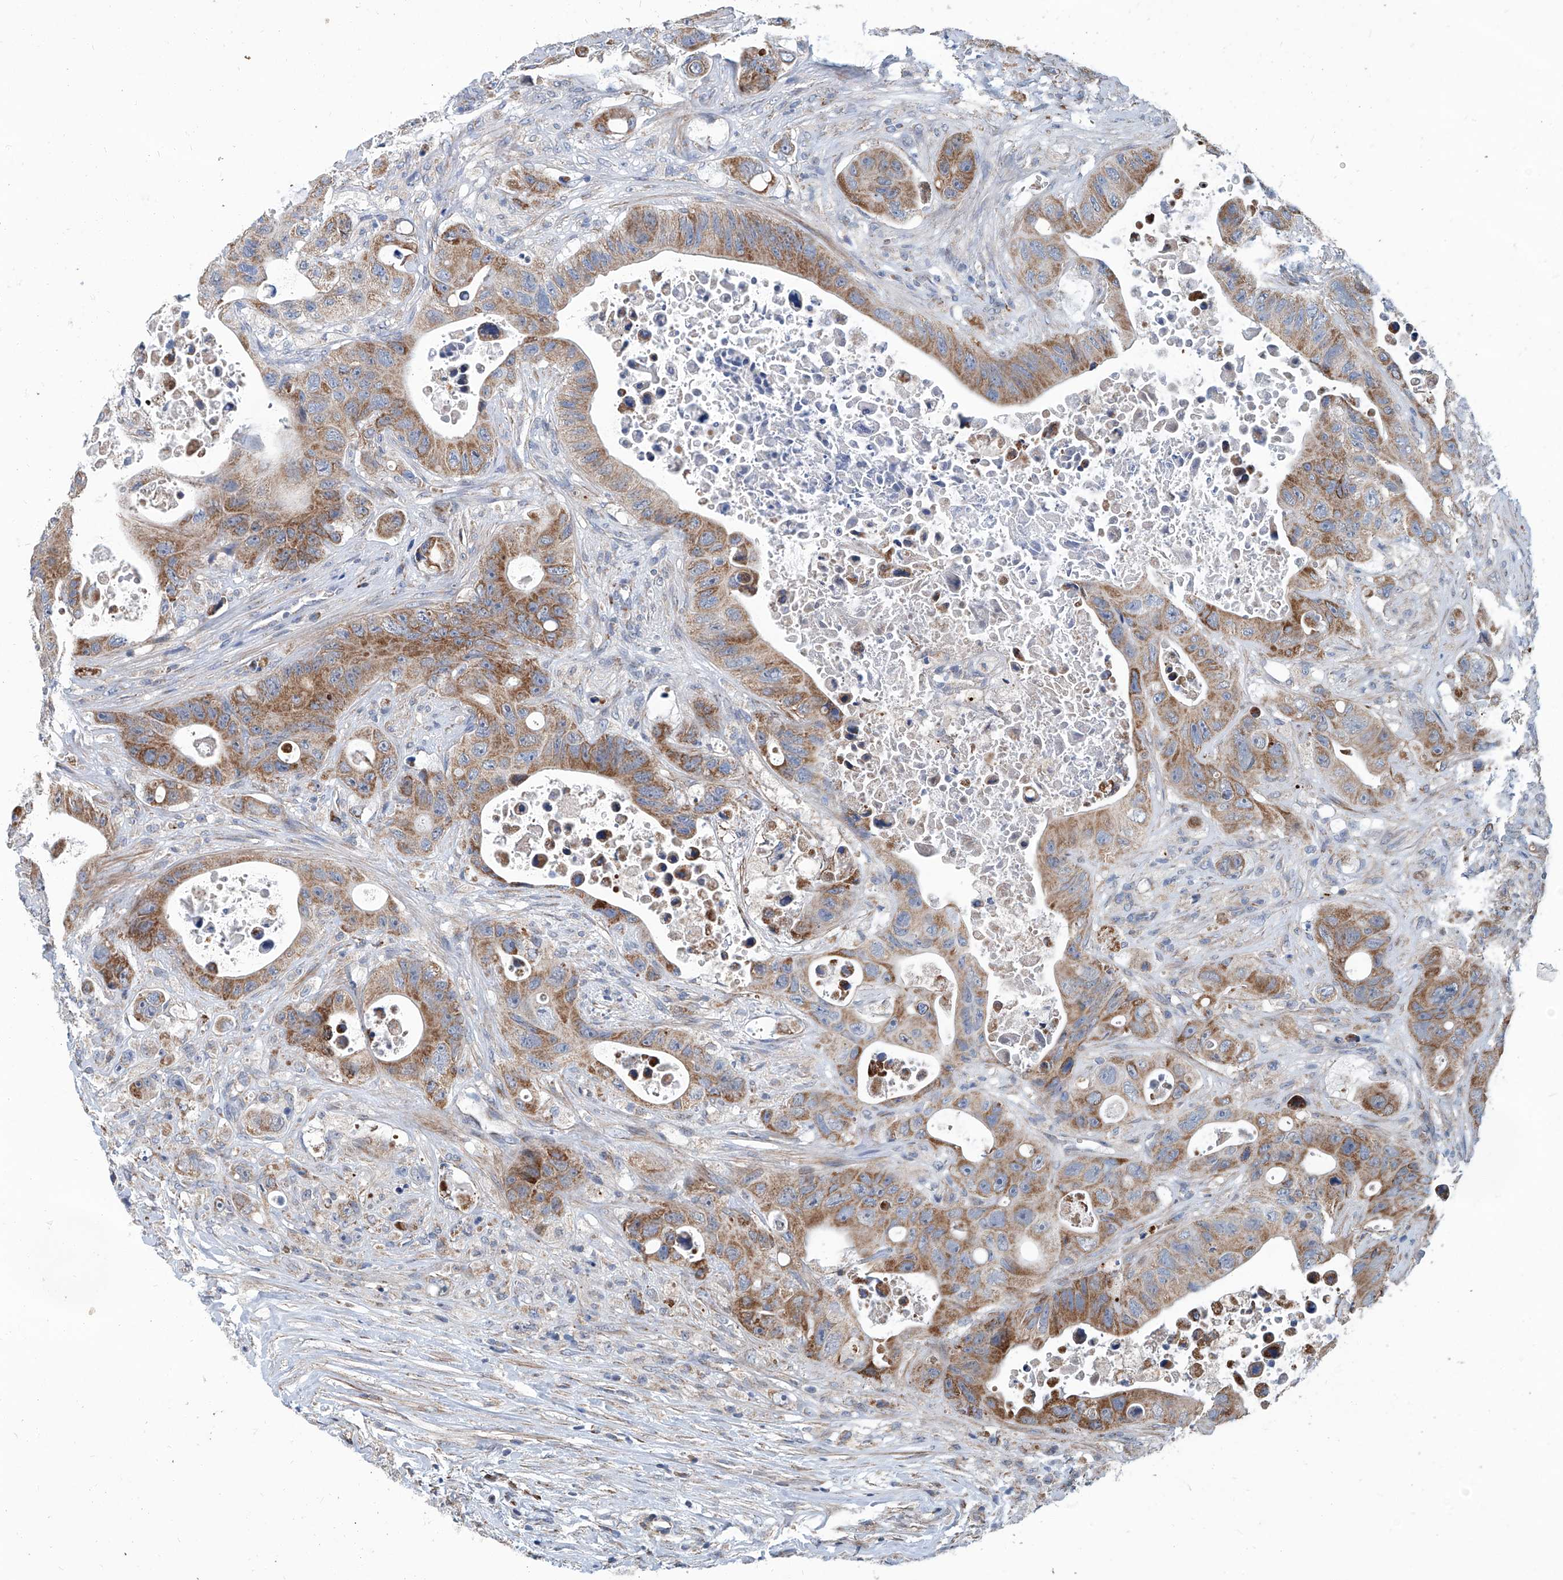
{"staining": {"intensity": "moderate", "quantity": ">75%", "location": "cytoplasmic/membranous"}, "tissue": "colorectal cancer", "cell_type": "Tumor cells", "image_type": "cancer", "snomed": [{"axis": "morphology", "description": "Adenocarcinoma, NOS"}, {"axis": "topography", "description": "Colon"}], "caption": "Colorectal cancer (adenocarcinoma) tissue exhibits moderate cytoplasmic/membranous positivity in about >75% of tumor cells, visualized by immunohistochemistry.", "gene": "USP48", "patient": {"sex": "female", "age": 46}}